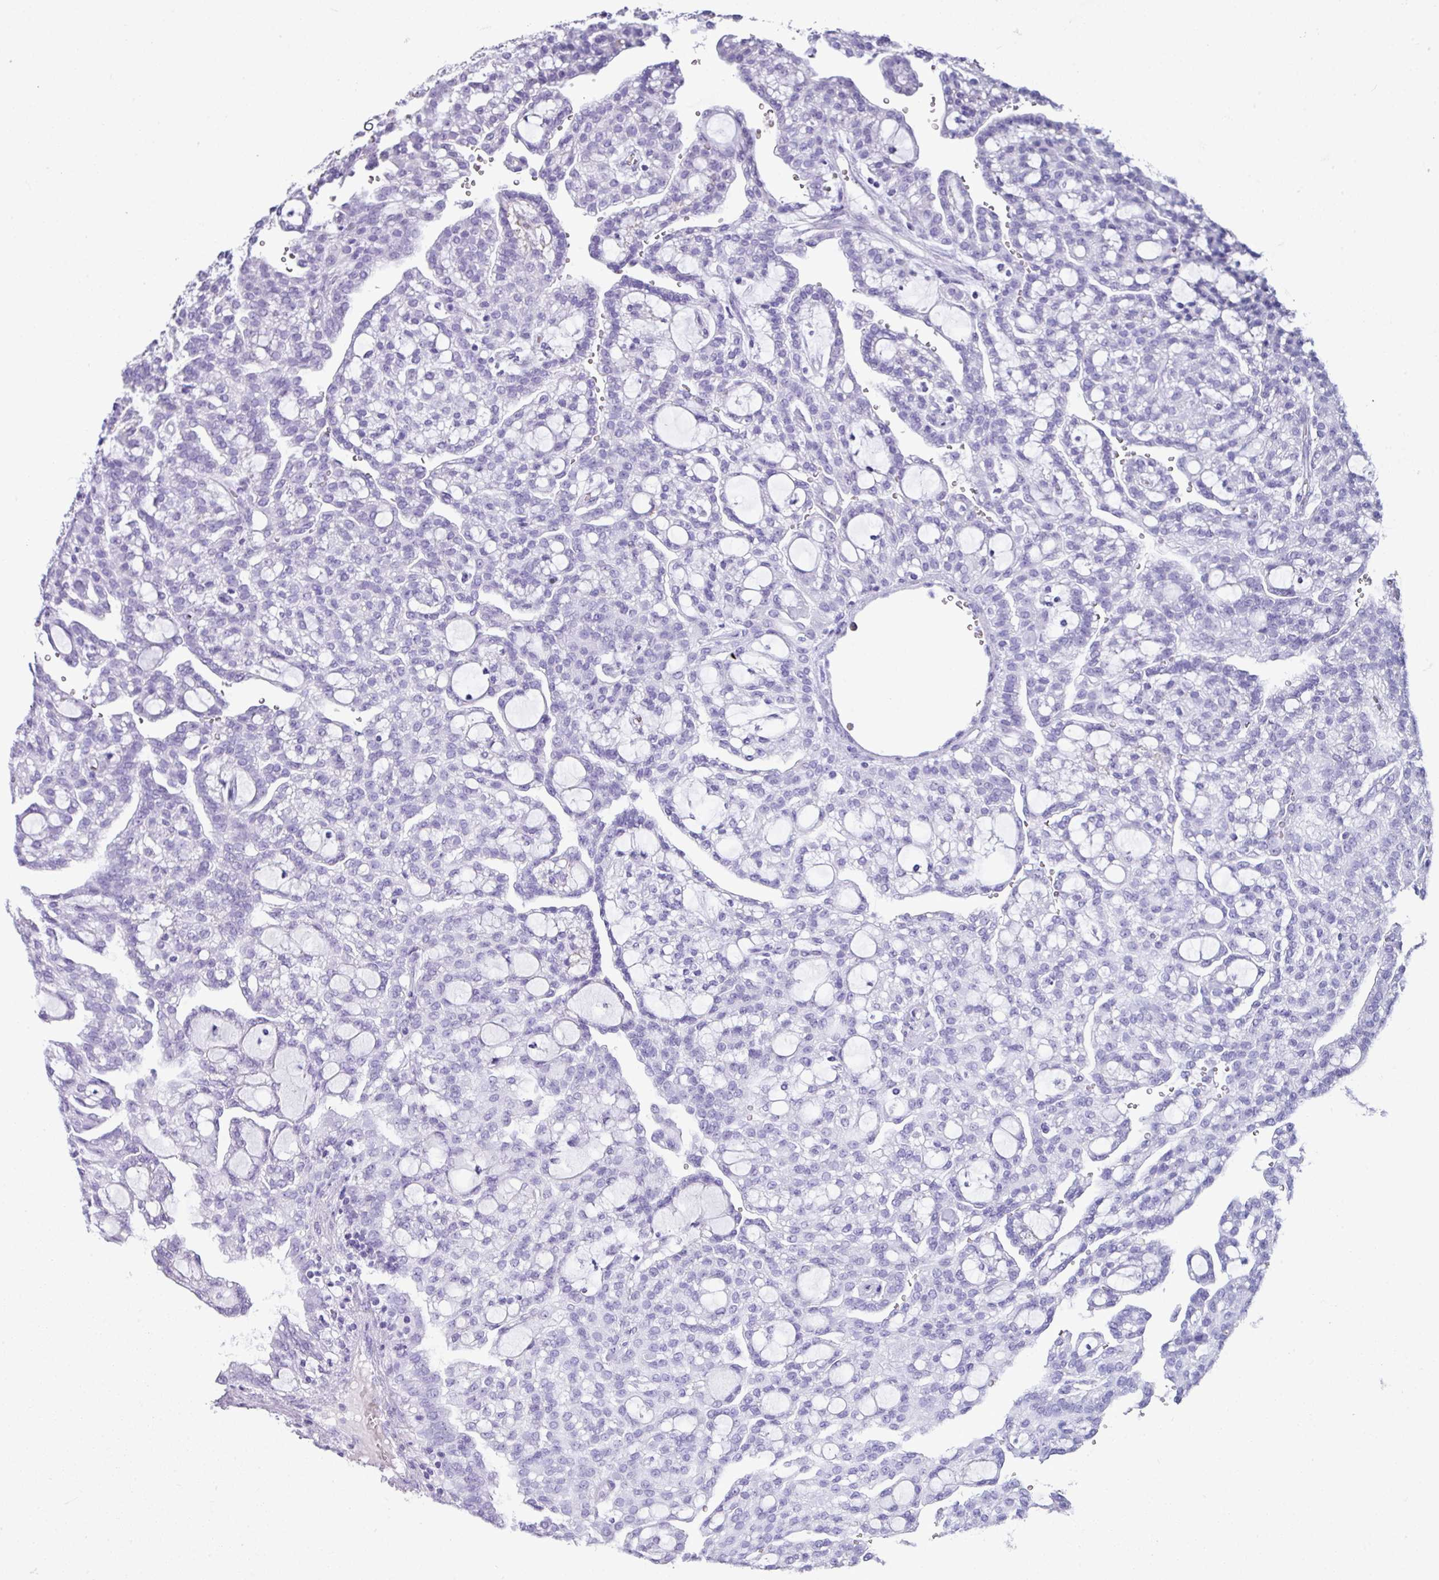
{"staining": {"intensity": "negative", "quantity": "none", "location": "none"}, "tissue": "renal cancer", "cell_type": "Tumor cells", "image_type": "cancer", "snomed": [{"axis": "morphology", "description": "Adenocarcinoma, NOS"}, {"axis": "topography", "description": "Kidney"}], "caption": "An image of renal cancer stained for a protein shows no brown staining in tumor cells.", "gene": "ZNF524", "patient": {"sex": "male", "age": 63}}